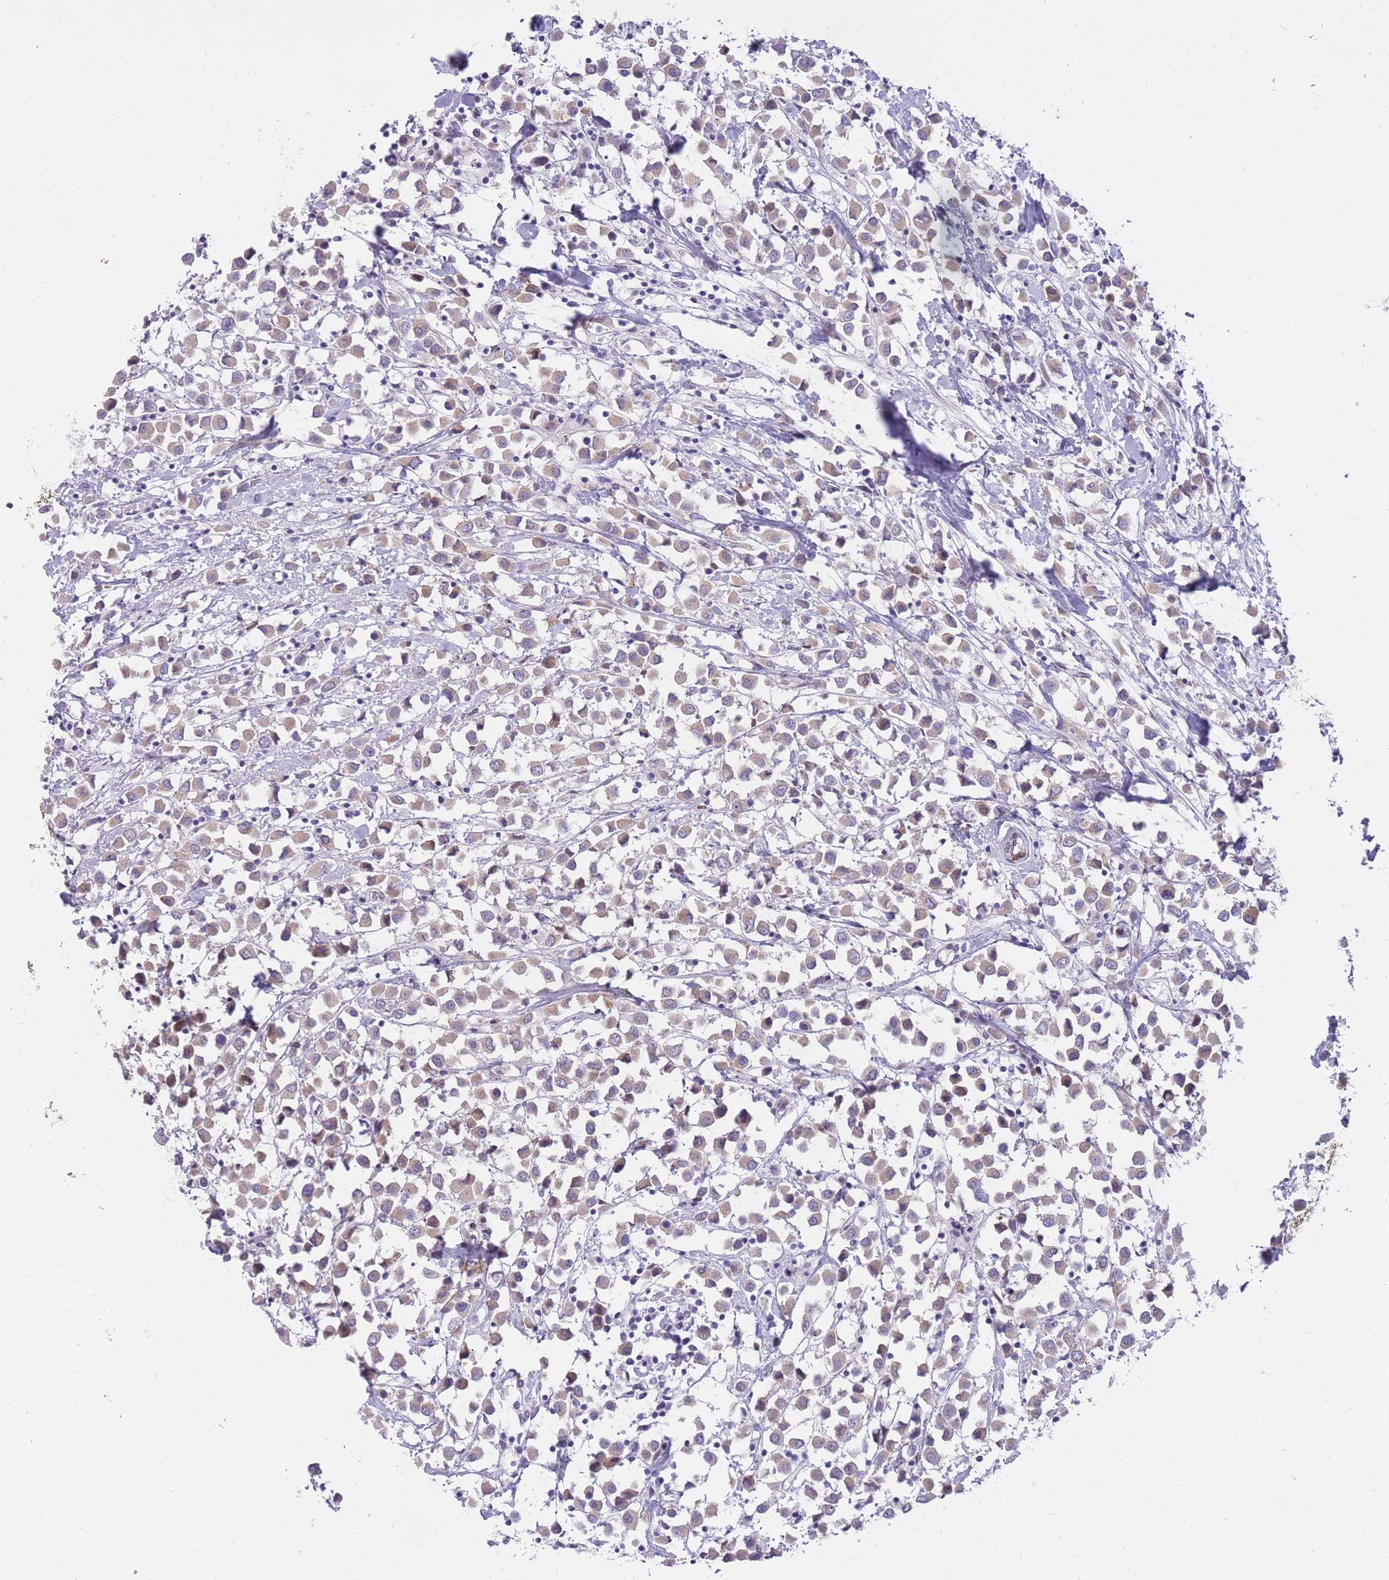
{"staining": {"intensity": "weak", "quantity": "25%-75%", "location": "cytoplasmic/membranous"}, "tissue": "breast cancer", "cell_type": "Tumor cells", "image_type": "cancer", "snomed": [{"axis": "morphology", "description": "Duct carcinoma"}, {"axis": "topography", "description": "Breast"}], "caption": "High-magnification brightfield microscopy of breast cancer stained with DAB (3,3'-diaminobenzidine) (brown) and counterstained with hematoxylin (blue). tumor cells exhibit weak cytoplasmic/membranous expression is appreciated in approximately25%-75% of cells. The staining was performed using DAB to visualize the protein expression in brown, while the nuclei were stained in blue with hematoxylin (Magnification: 20x).", "gene": "HOOK2", "patient": {"sex": "female", "age": 61}}